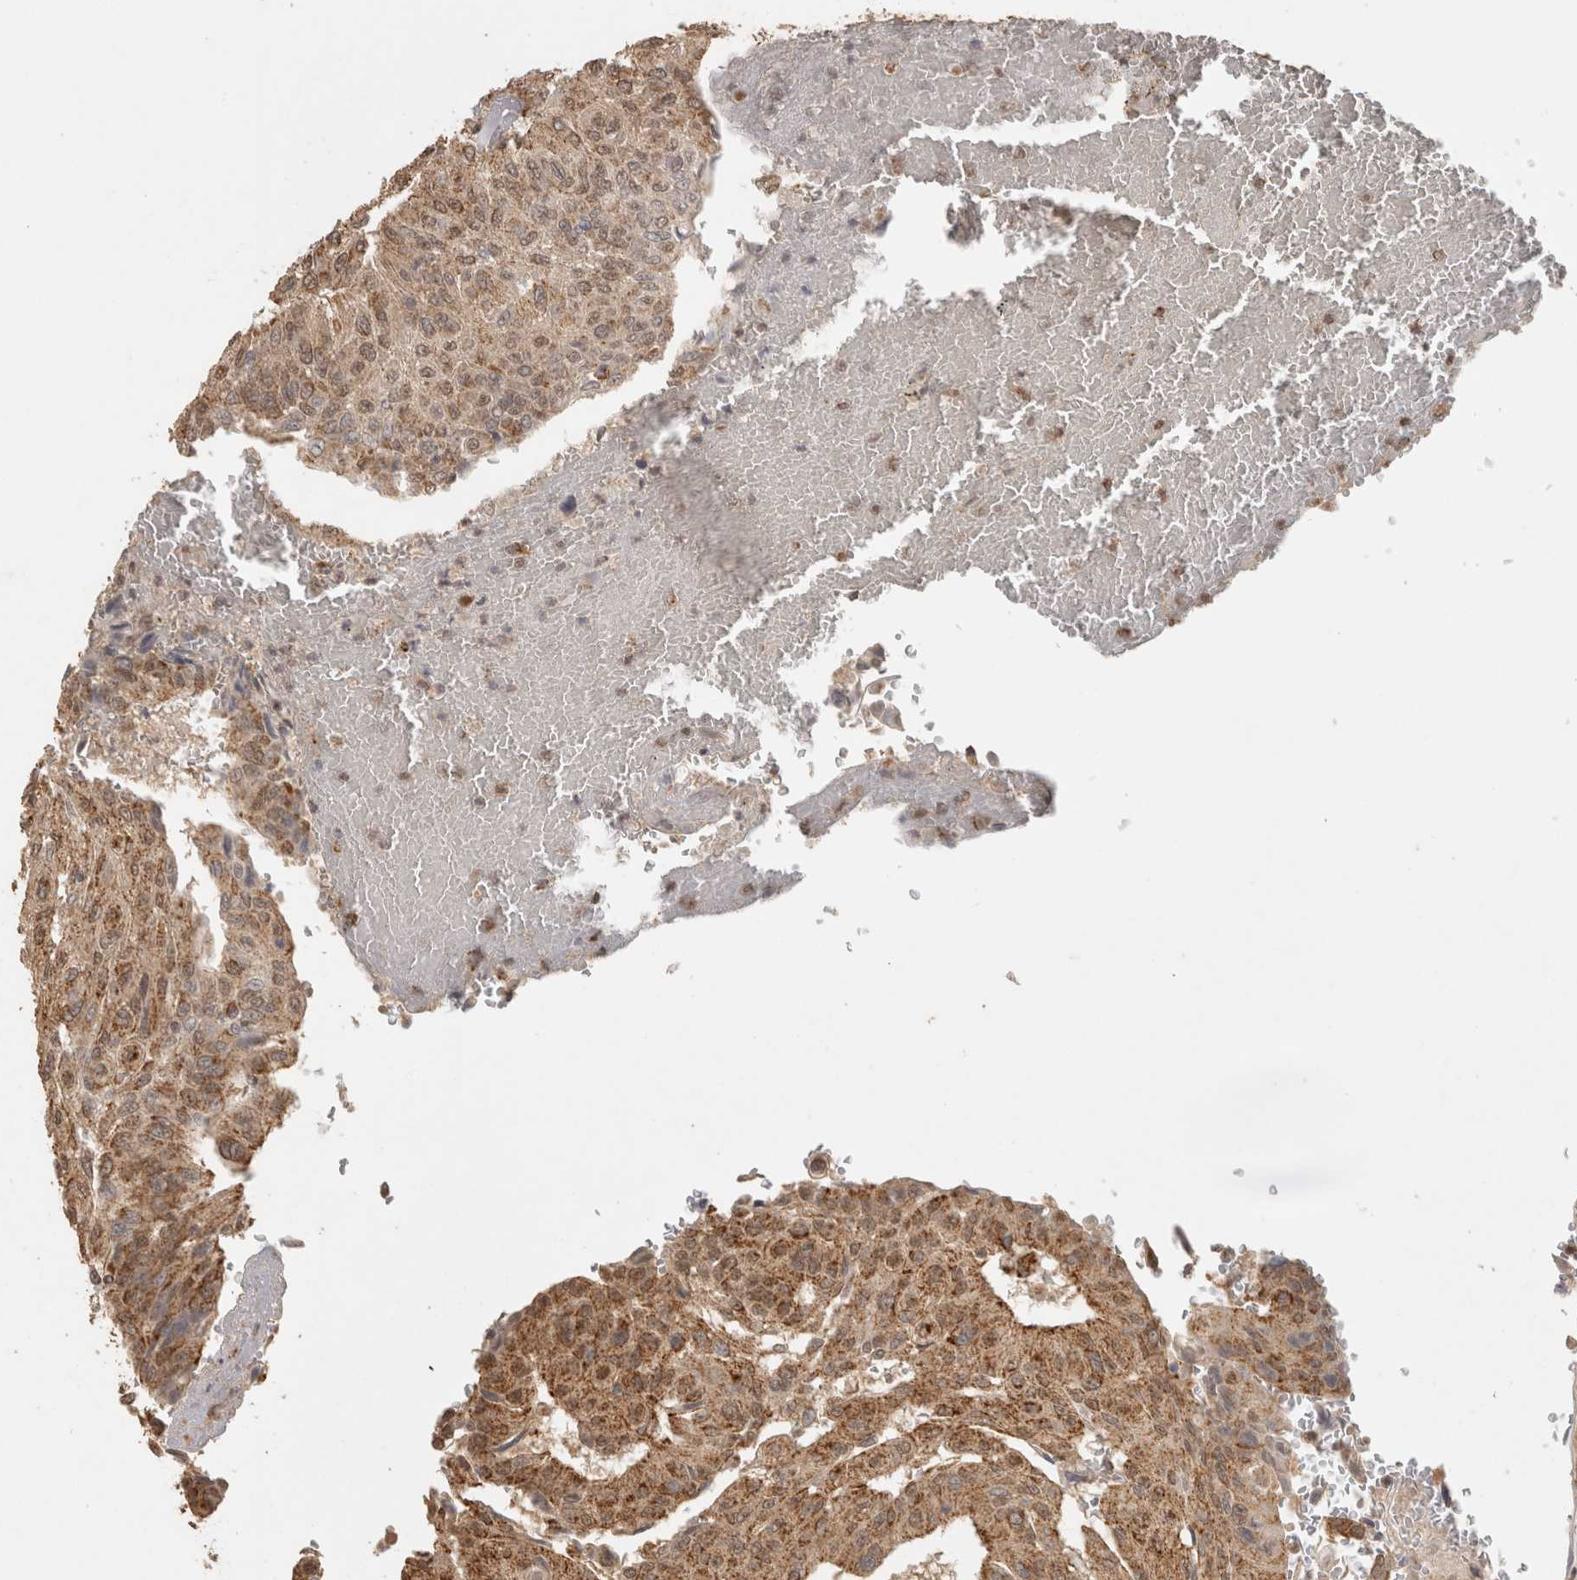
{"staining": {"intensity": "moderate", "quantity": ">75%", "location": "cytoplasmic/membranous"}, "tissue": "urothelial cancer", "cell_type": "Tumor cells", "image_type": "cancer", "snomed": [{"axis": "morphology", "description": "Urothelial carcinoma, High grade"}, {"axis": "topography", "description": "Urinary bladder"}], "caption": "Protein analysis of urothelial carcinoma (high-grade) tissue displays moderate cytoplasmic/membranous expression in about >75% of tumor cells.", "gene": "BNIP3L", "patient": {"sex": "male", "age": 66}}